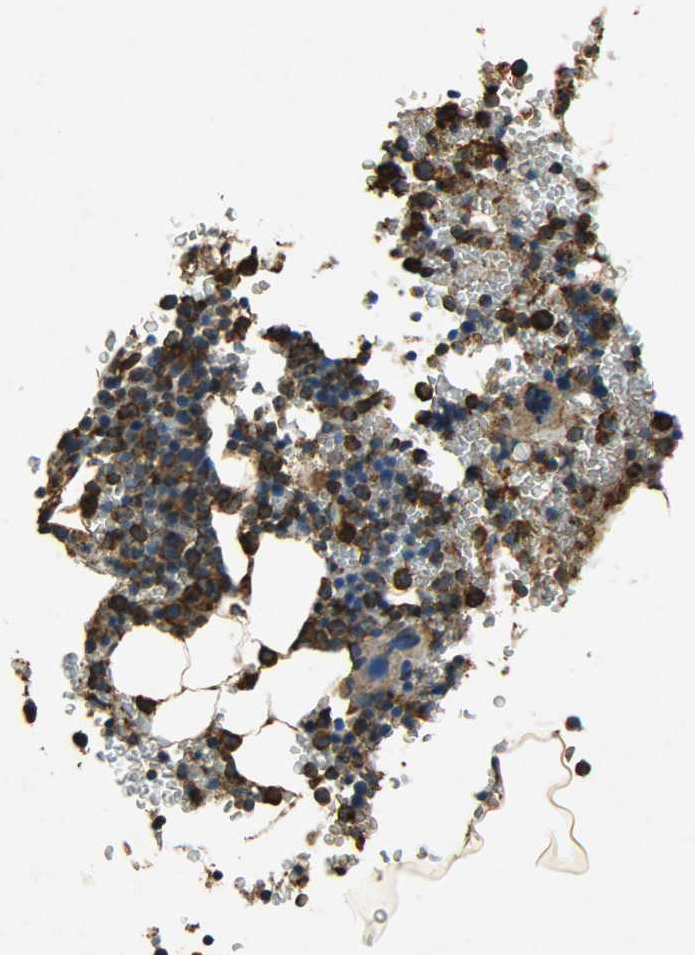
{"staining": {"intensity": "strong", "quantity": ">75%", "location": "cytoplasmic/membranous"}, "tissue": "bone marrow", "cell_type": "Hematopoietic cells", "image_type": "normal", "snomed": [{"axis": "morphology", "description": "Normal tissue, NOS"}, {"axis": "morphology", "description": "Inflammation, NOS"}, {"axis": "topography", "description": "Bone marrow"}], "caption": "Bone marrow stained with immunohistochemistry (IHC) shows strong cytoplasmic/membranous staining in about >75% of hematopoietic cells. The protein is shown in brown color, while the nuclei are stained blue.", "gene": "HSP90B1", "patient": {"sex": "male", "age": 22}}